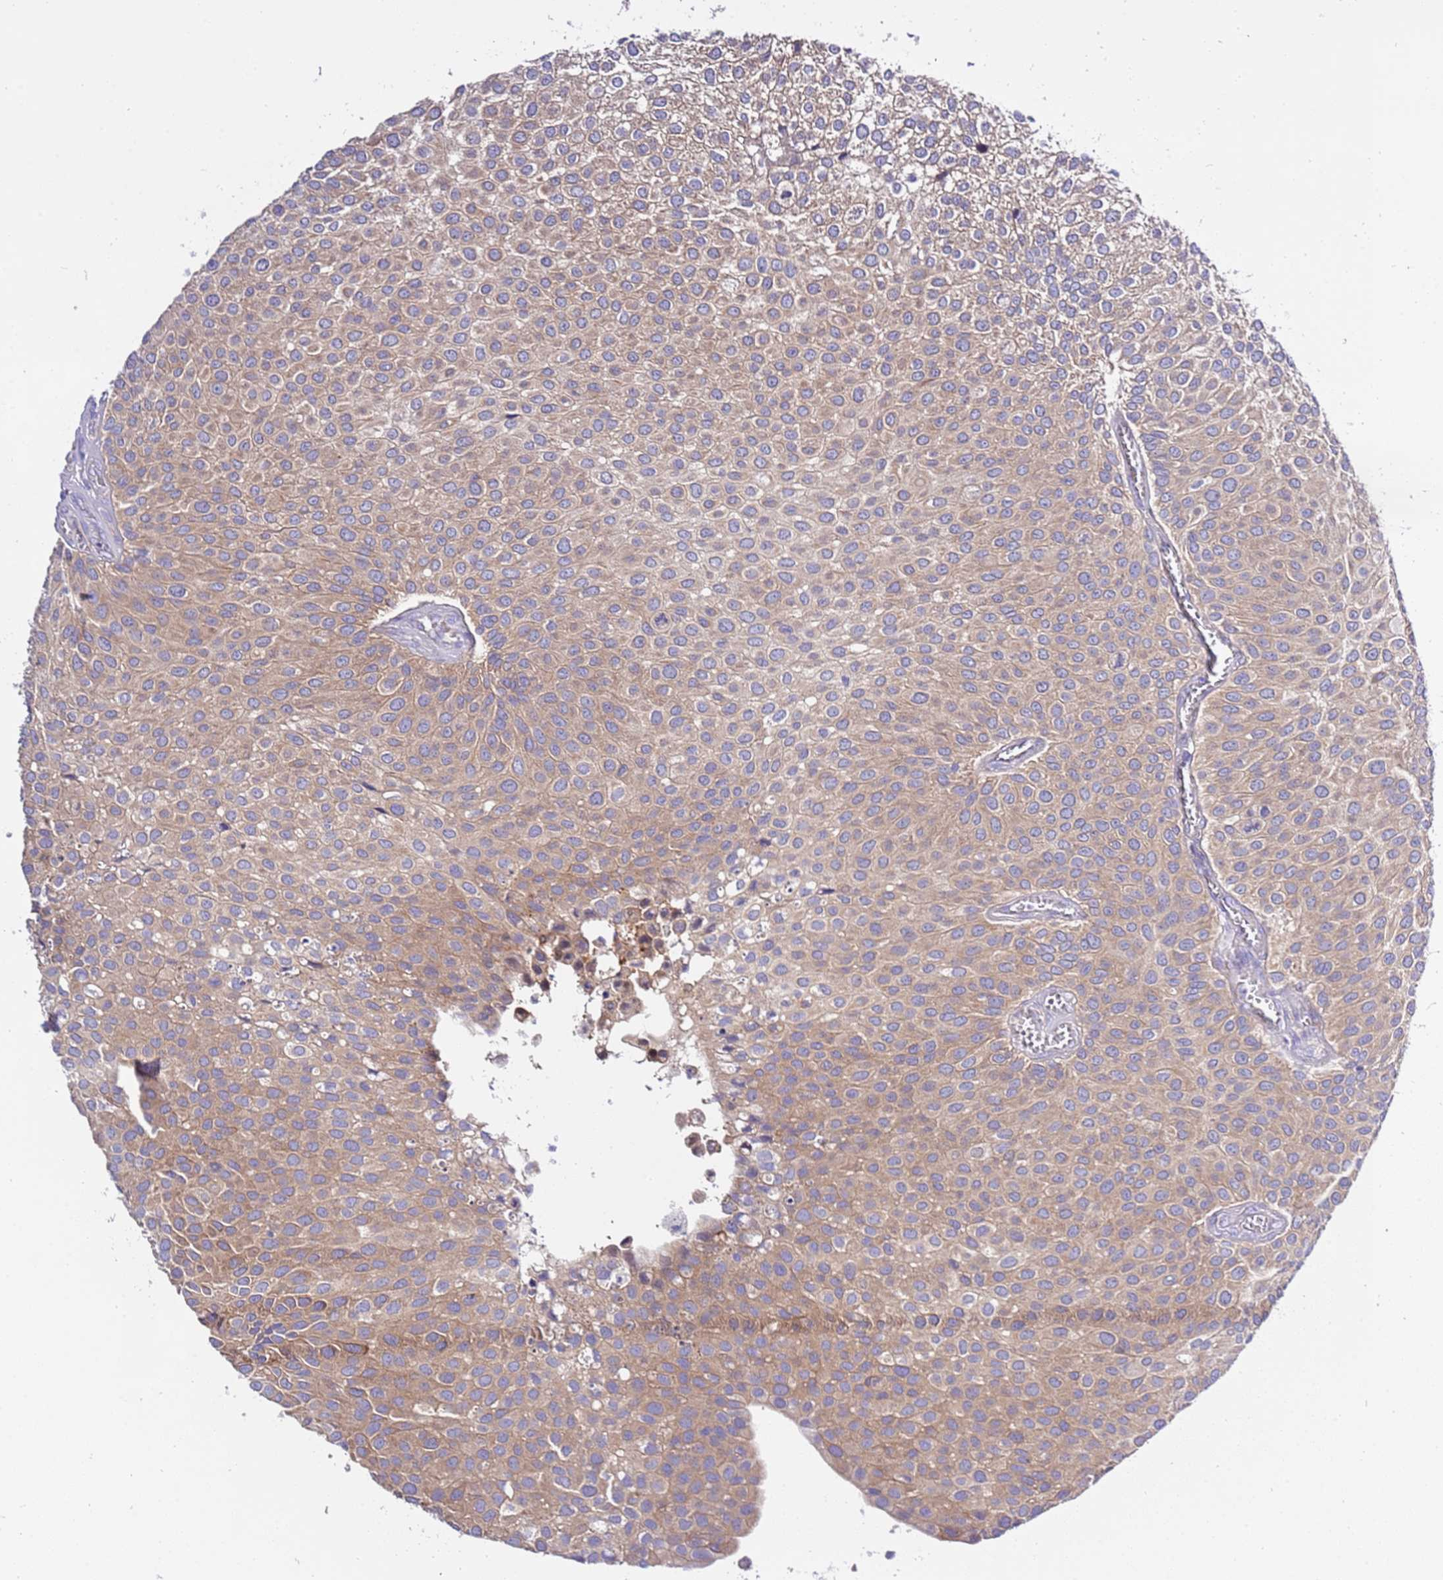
{"staining": {"intensity": "moderate", "quantity": ">75%", "location": "cytoplasmic/membranous"}, "tissue": "urothelial cancer", "cell_type": "Tumor cells", "image_type": "cancer", "snomed": [{"axis": "morphology", "description": "Urothelial carcinoma, Low grade"}, {"axis": "topography", "description": "Urinary bladder"}], "caption": "Brown immunohistochemical staining in urothelial carcinoma (low-grade) displays moderate cytoplasmic/membranous expression in about >75% of tumor cells.", "gene": "STIP1", "patient": {"sex": "male", "age": 88}}